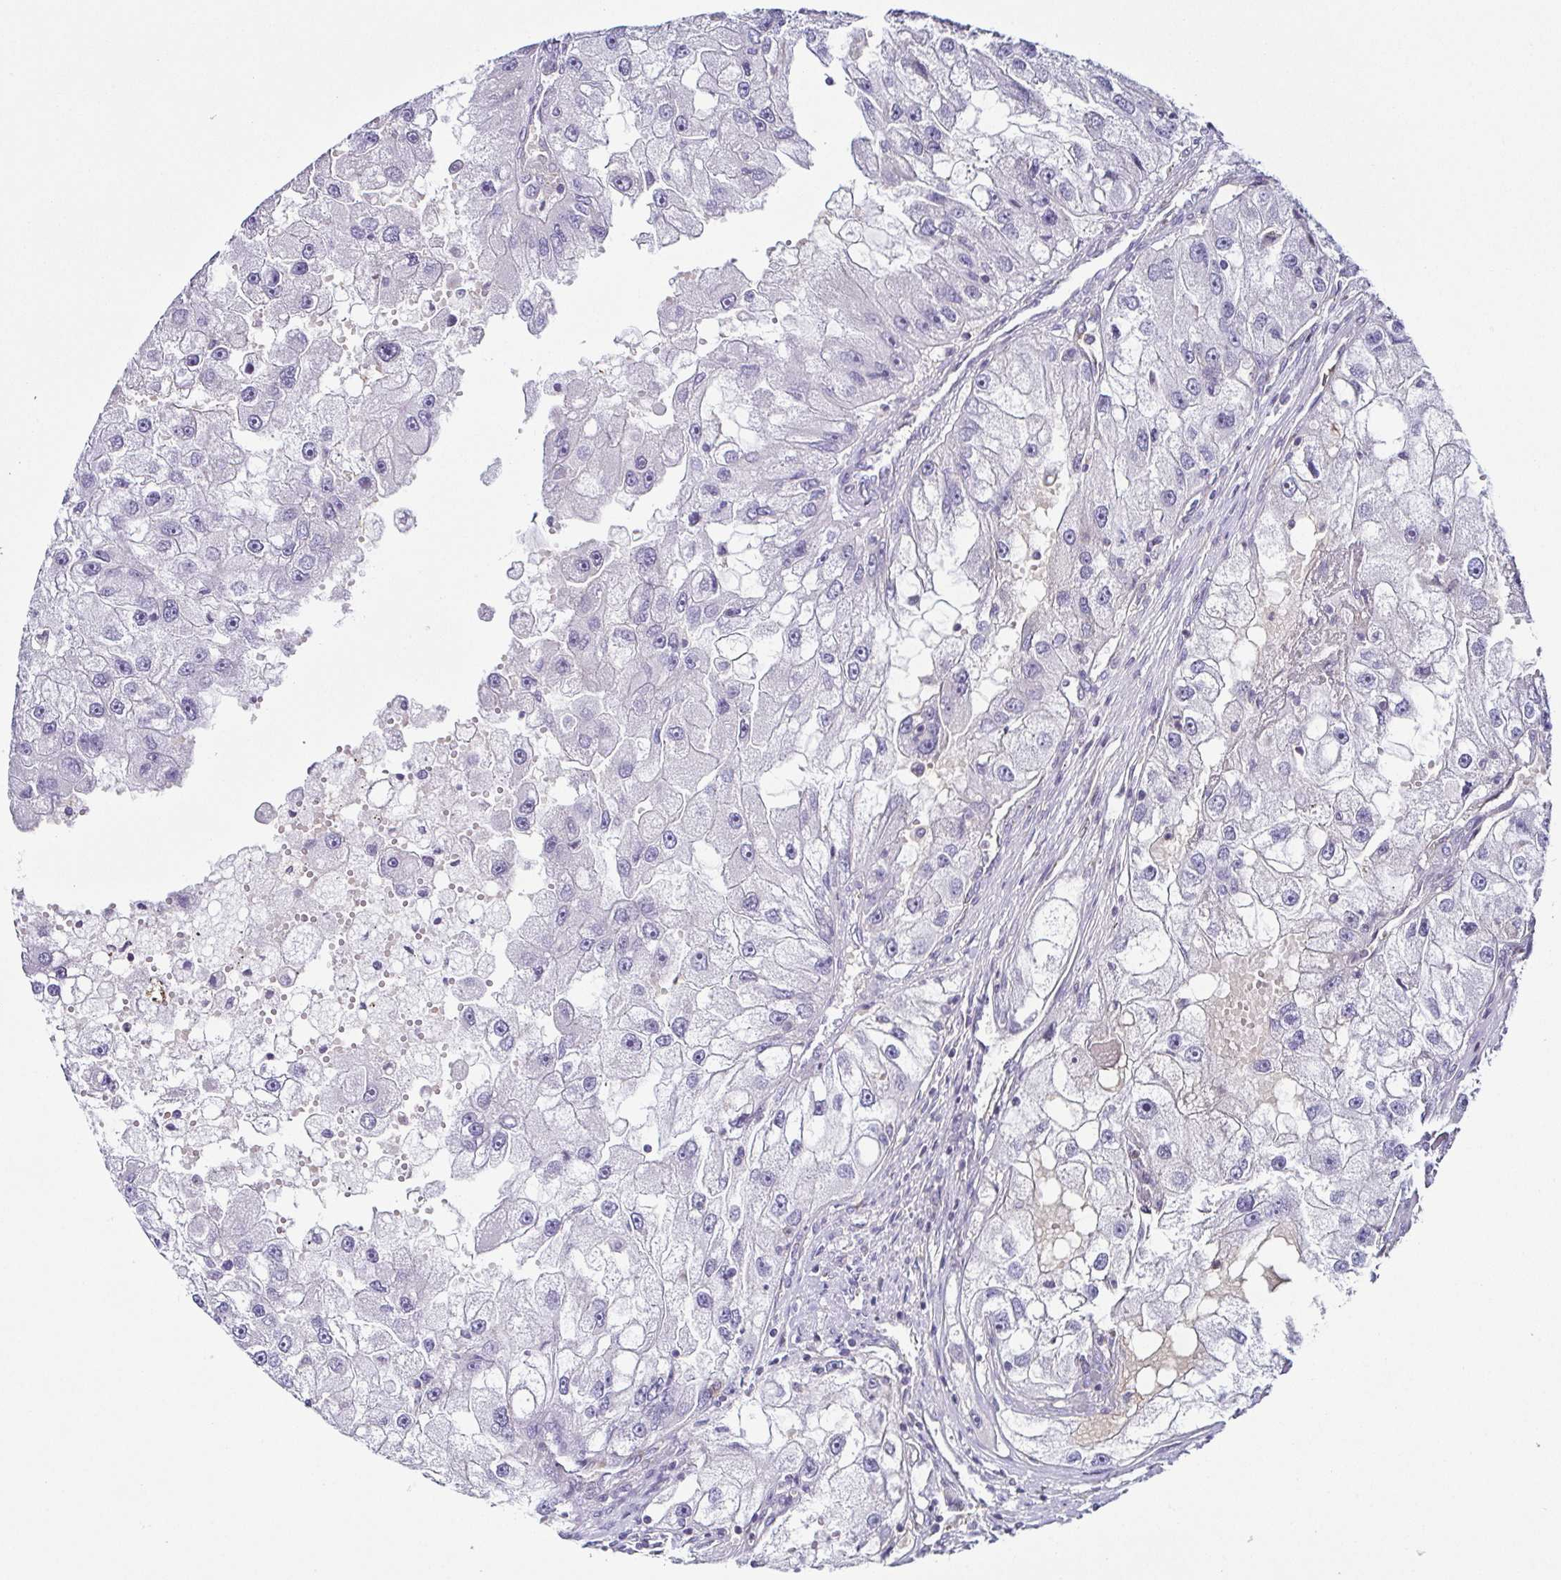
{"staining": {"intensity": "negative", "quantity": "none", "location": "none"}, "tissue": "renal cancer", "cell_type": "Tumor cells", "image_type": "cancer", "snomed": [{"axis": "morphology", "description": "Adenocarcinoma, NOS"}, {"axis": "topography", "description": "Kidney"}], "caption": "Tumor cells are negative for brown protein staining in adenocarcinoma (renal).", "gene": "FAM162B", "patient": {"sex": "male", "age": 63}}